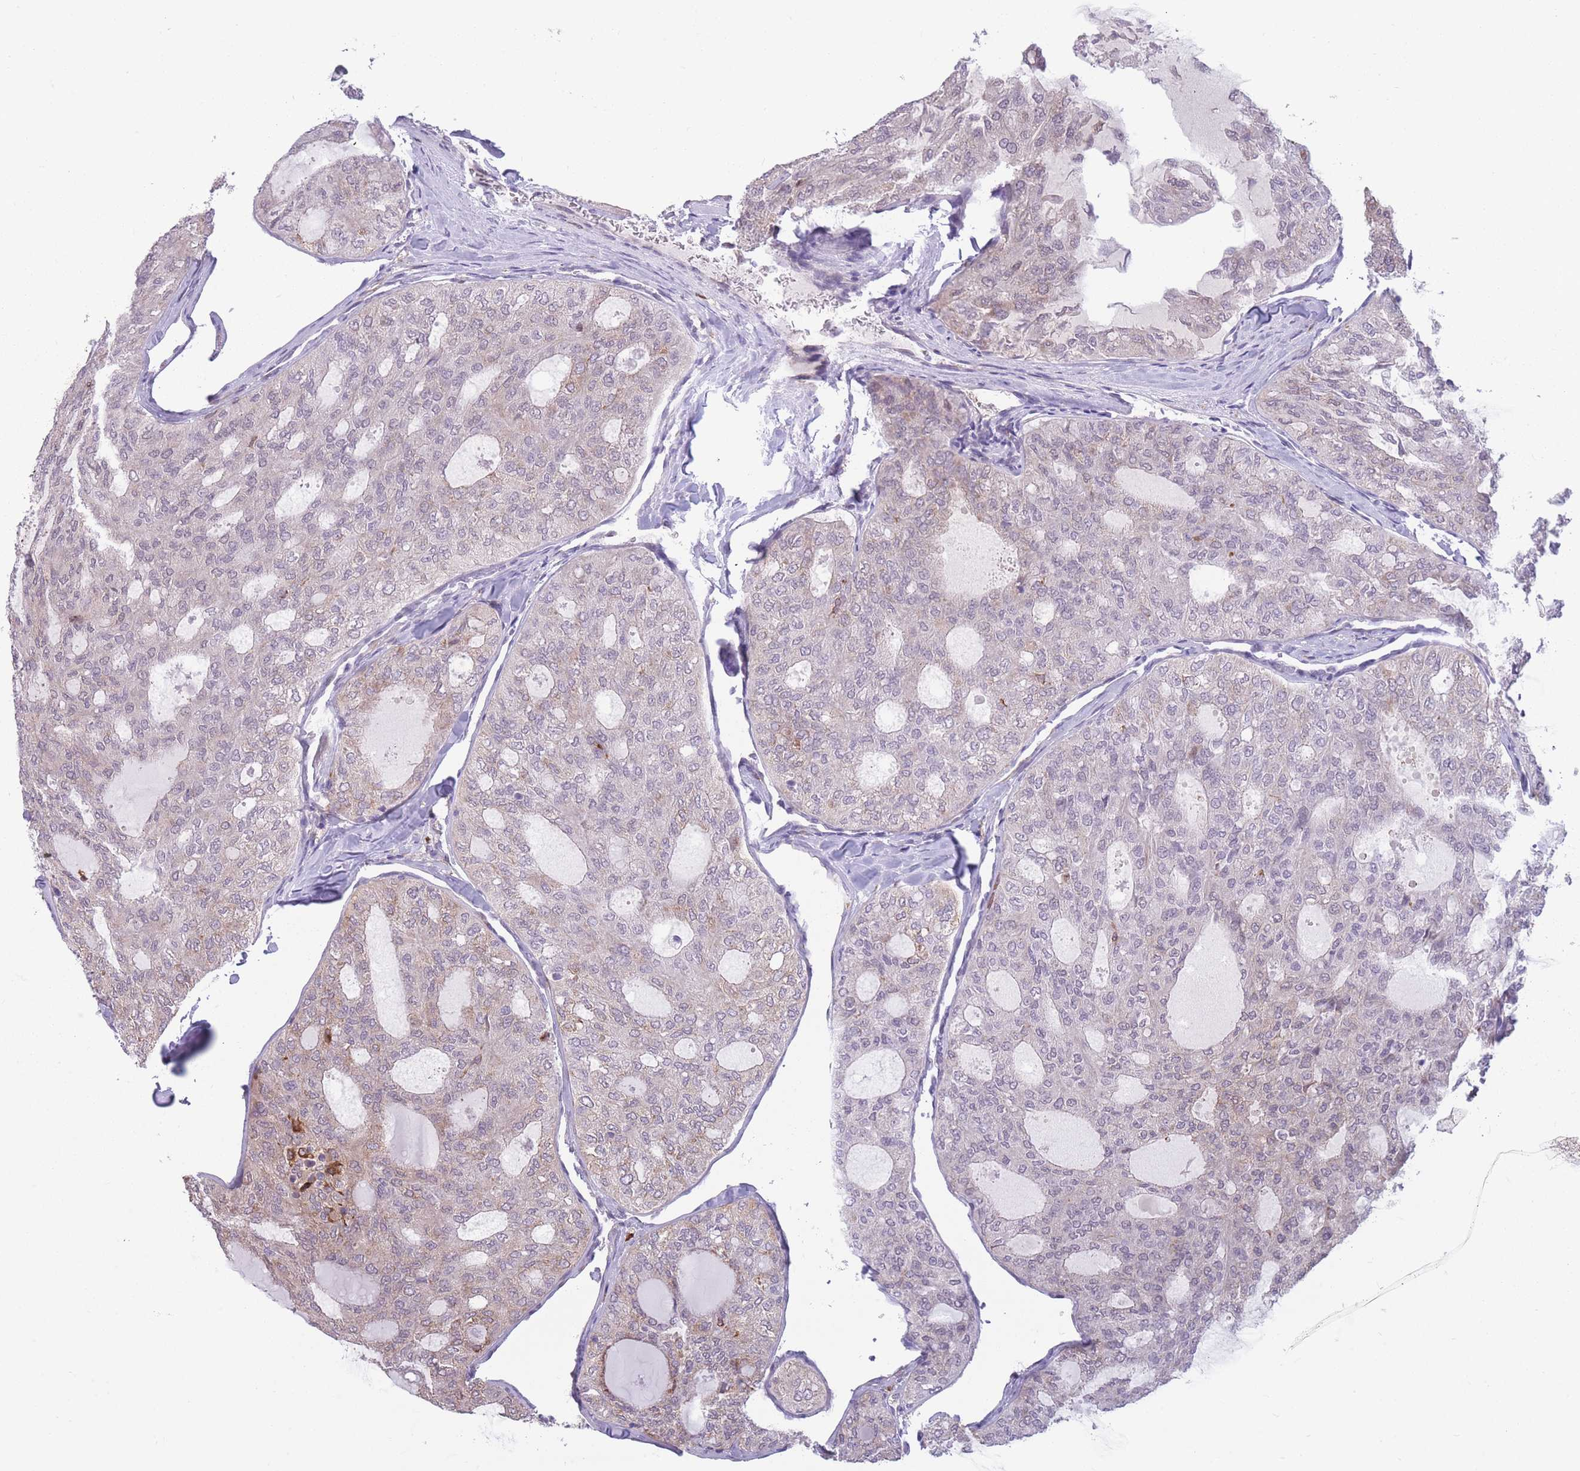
{"staining": {"intensity": "negative", "quantity": "none", "location": "none"}, "tissue": "thyroid cancer", "cell_type": "Tumor cells", "image_type": "cancer", "snomed": [{"axis": "morphology", "description": "Follicular adenoma carcinoma, NOS"}, {"axis": "topography", "description": "Thyroid gland"}], "caption": "The immunohistochemistry histopathology image has no significant positivity in tumor cells of thyroid cancer tissue. The staining was performed using DAB to visualize the protein expression in brown, while the nuclei were stained in blue with hematoxylin (Magnification: 20x).", "gene": "TMEM121", "patient": {"sex": "male", "age": 75}}